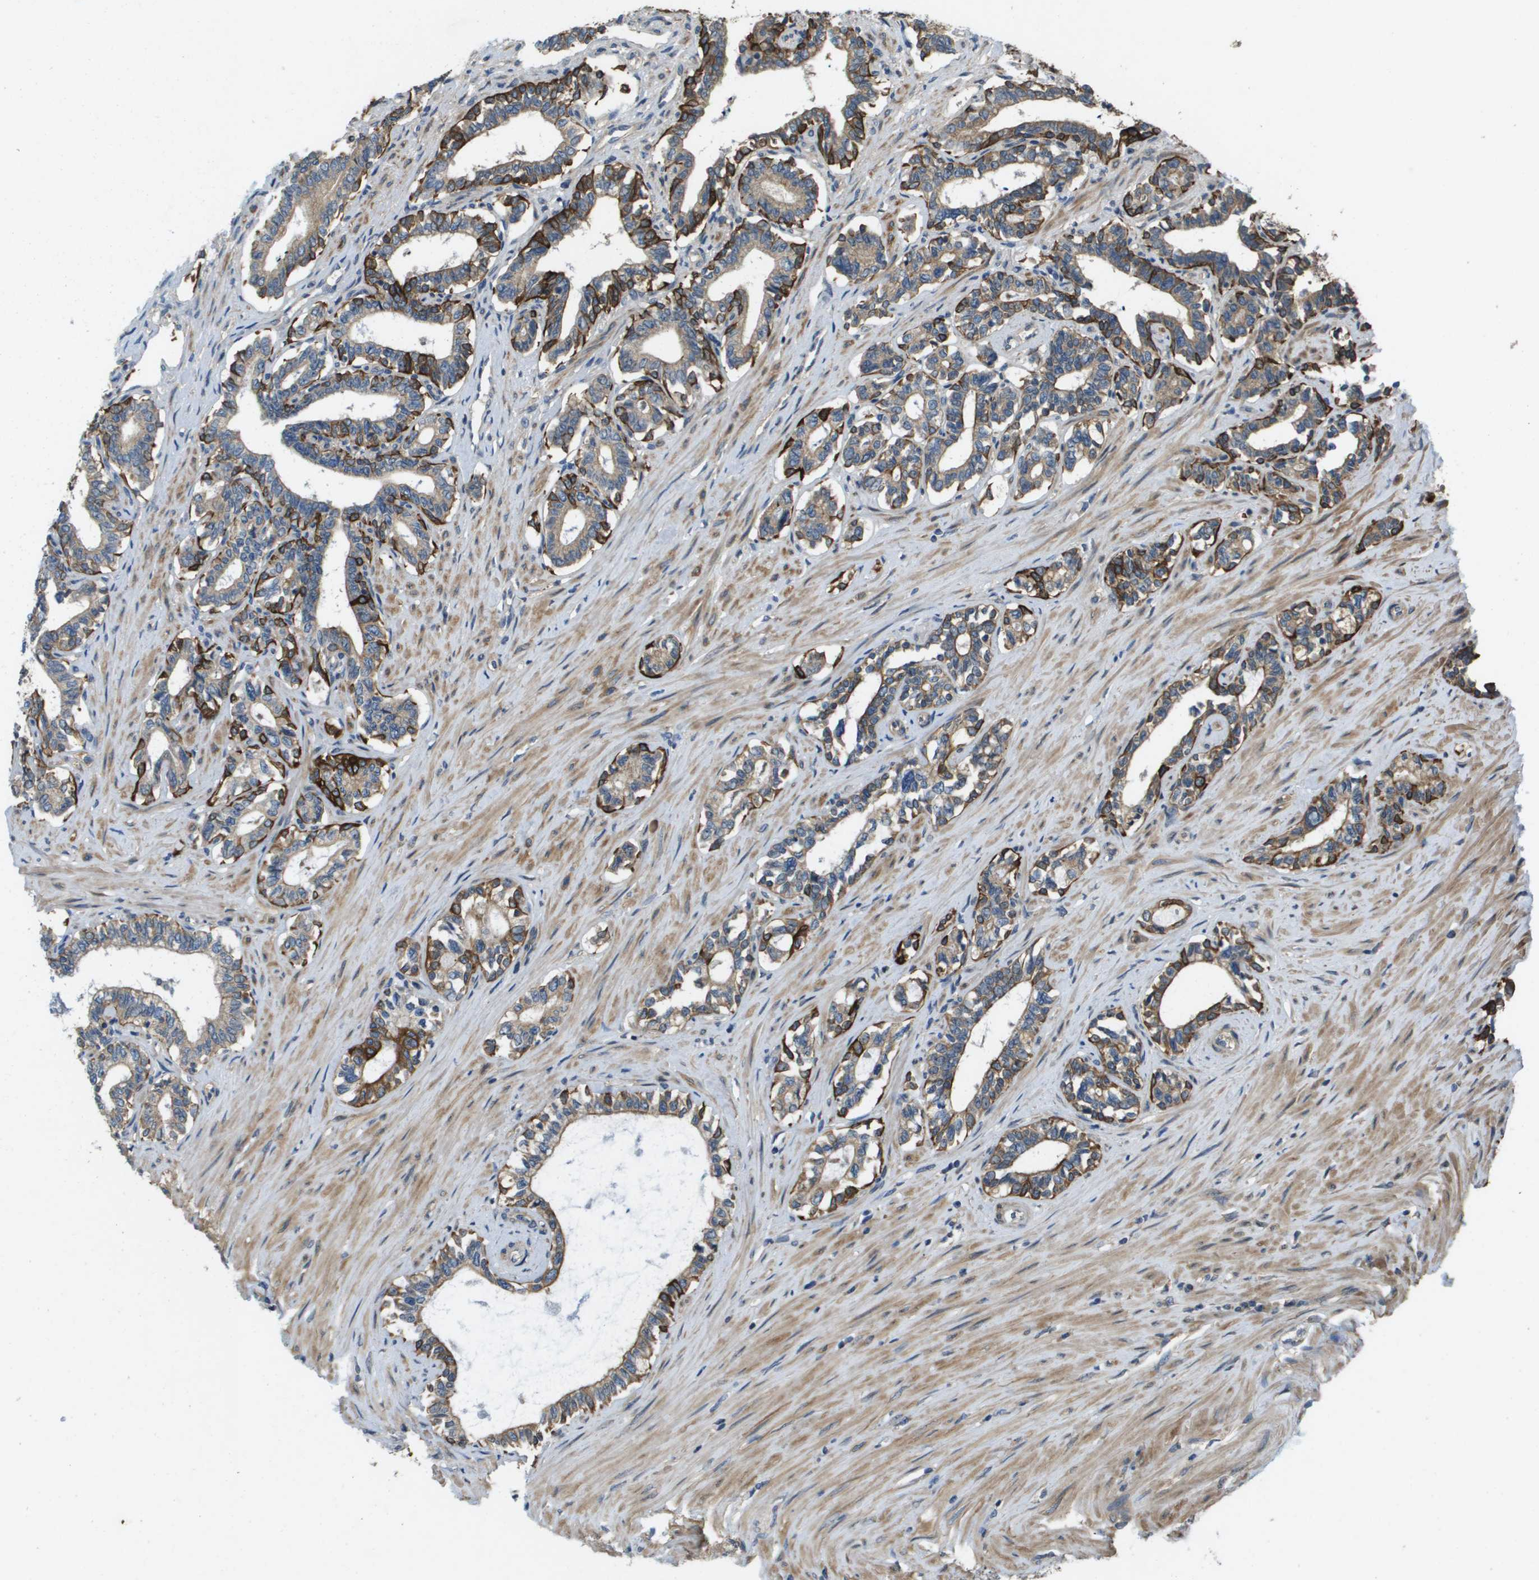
{"staining": {"intensity": "strong", "quantity": "25%-75%", "location": "cytoplasmic/membranous"}, "tissue": "seminal vesicle", "cell_type": "Glandular cells", "image_type": "normal", "snomed": [{"axis": "morphology", "description": "Normal tissue, NOS"}, {"axis": "morphology", "description": "Adenocarcinoma, High grade"}, {"axis": "topography", "description": "Prostate"}, {"axis": "topography", "description": "Seminal veicle"}], "caption": "IHC histopathology image of unremarkable human seminal vesicle stained for a protein (brown), which exhibits high levels of strong cytoplasmic/membranous positivity in approximately 25%-75% of glandular cells.", "gene": "KRT23", "patient": {"sex": "male", "age": 55}}